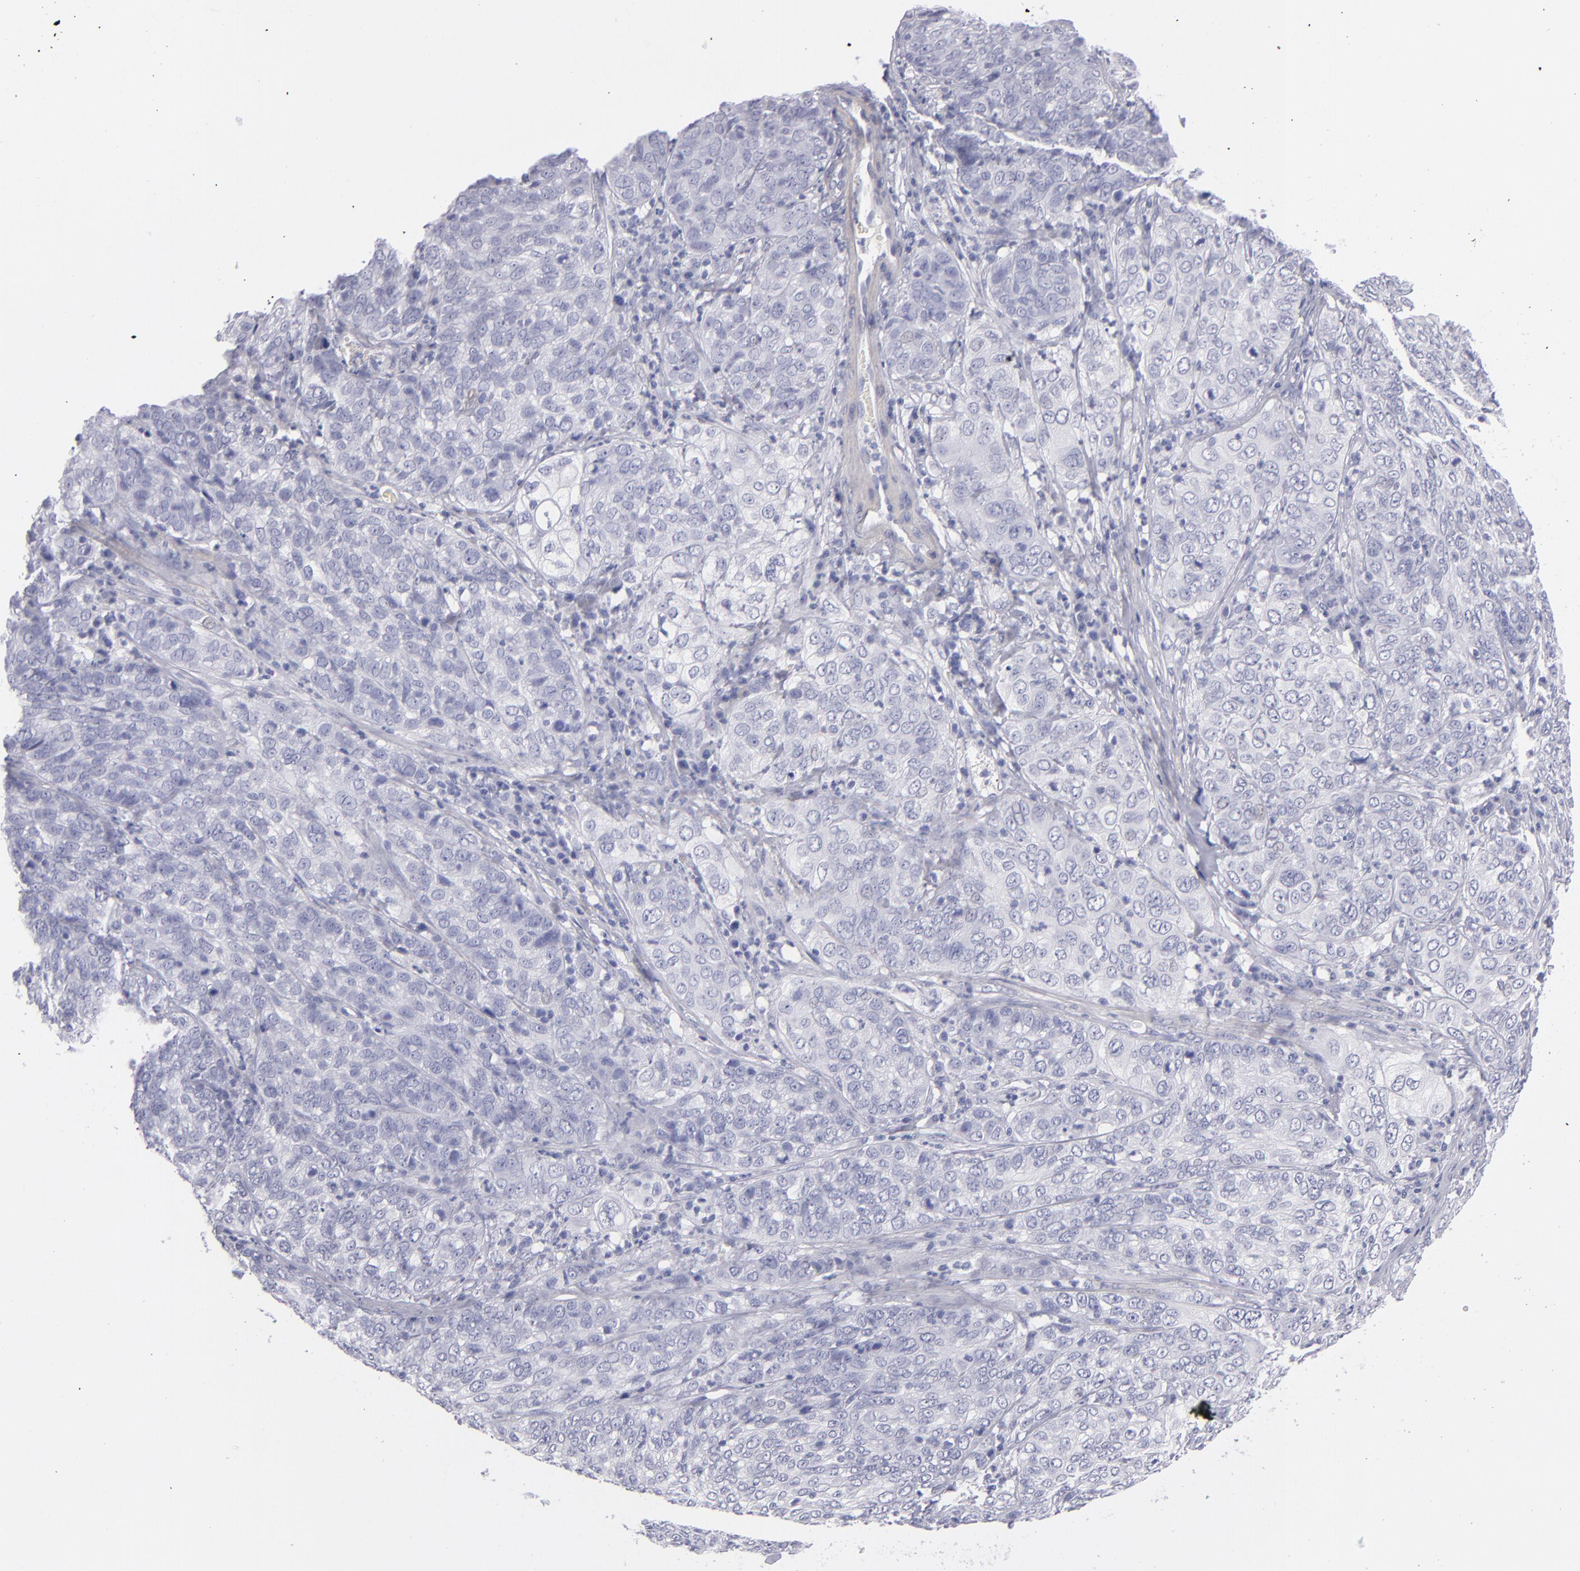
{"staining": {"intensity": "negative", "quantity": "none", "location": "none"}, "tissue": "cervical cancer", "cell_type": "Tumor cells", "image_type": "cancer", "snomed": [{"axis": "morphology", "description": "Squamous cell carcinoma, NOS"}, {"axis": "topography", "description": "Cervix"}], "caption": "The IHC image has no significant positivity in tumor cells of cervical cancer (squamous cell carcinoma) tissue.", "gene": "MYH11", "patient": {"sex": "female", "age": 38}}